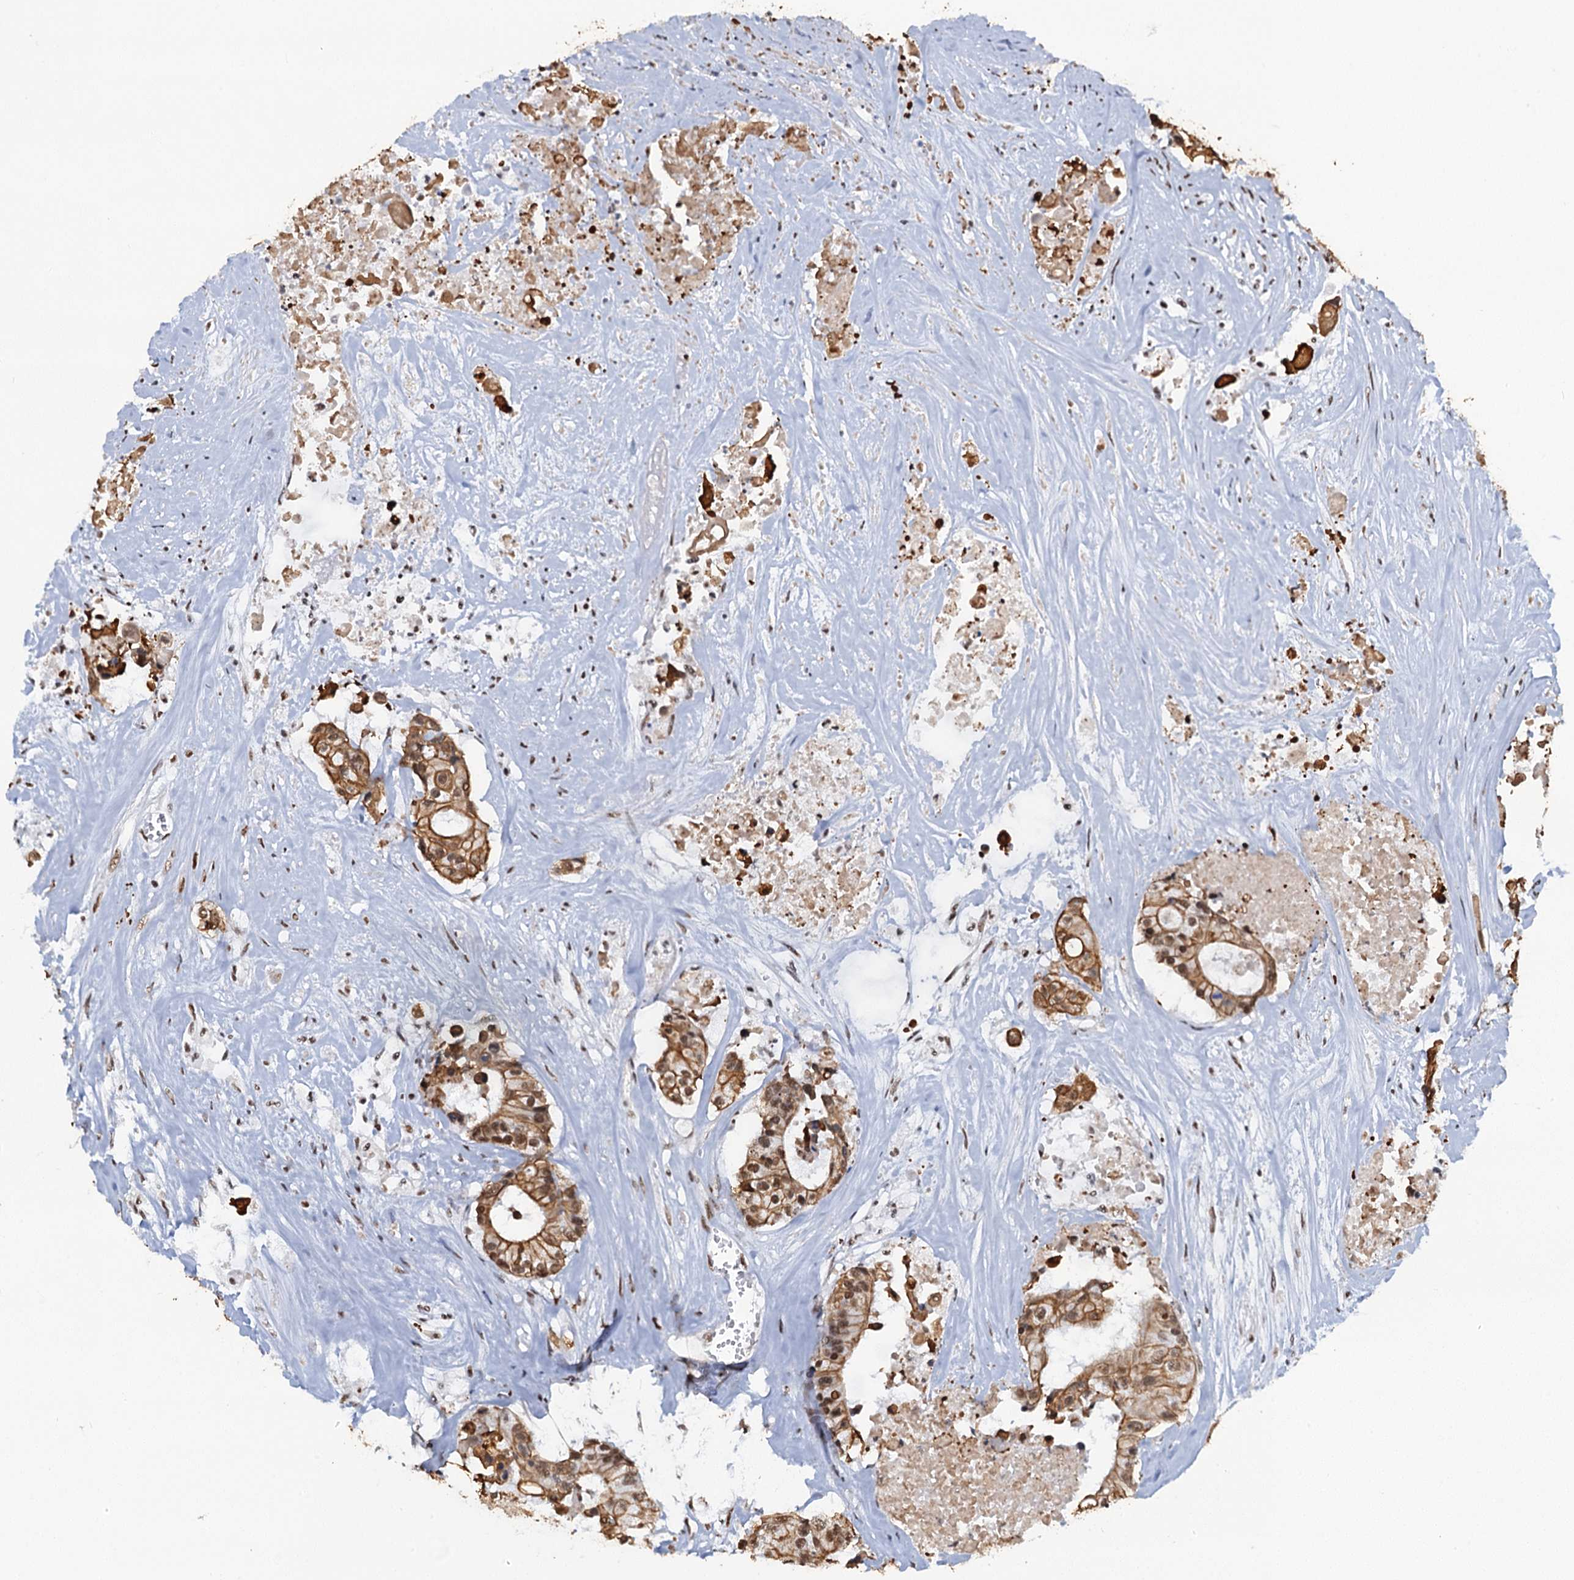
{"staining": {"intensity": "moderate", "quantity": ">75%", "location": "cytoplasmic/membranous,nuclear"}, "tissue": "colorectal cancer", "cell_type": "Tumor cells", "image_type": "cancer", "snomed": [{"axis": "morphology", "description": "Adenocarcinoma, NOS"}, {"axis": "topography", "description": "Colon"}], "caption": "High-magnification brightfield microscopy of colorectal cancer stained with DAB (3,3'-diaminobenzidine) (brown) and counterstained with hematoxylin (blue). tumor cells exhibit moderate cytoplasmic/membranous and nuclear positivity is seen in about>75% of cells.", "gene": "ZNF609", "patient": {"sex": "male", "age": 77}}